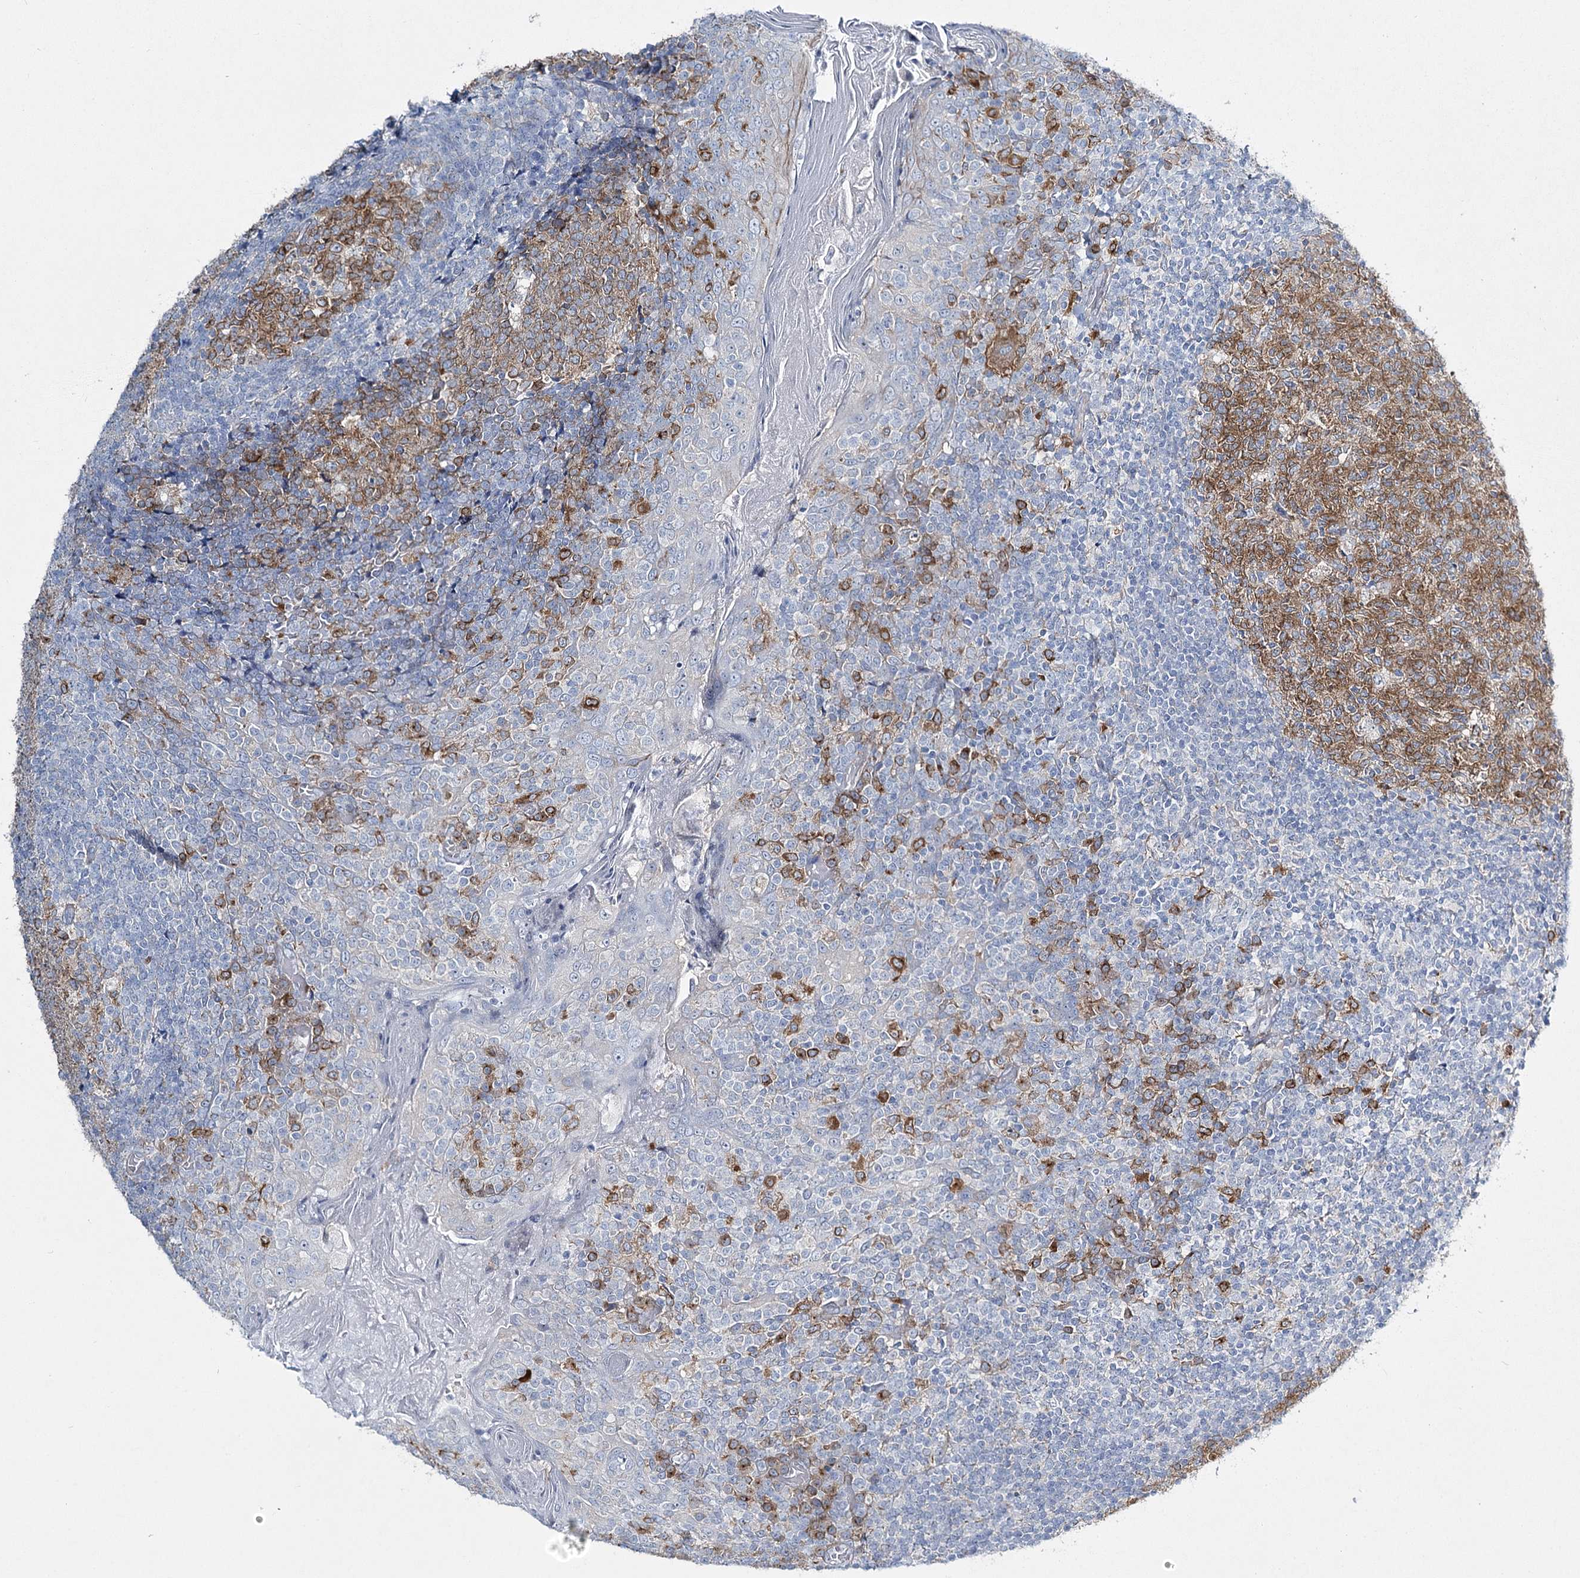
{"staining": {"intensity": "strong", "quantity": ">75%", "location": "cytoplasmic/membranous"}, "tissue": "tonsil", "cell_type": "Germinal center cells", "image_type": "normal", "snomed": [{"axis": "morphology", "description": "Normal tissue, NOS"}, {"axis": "topography", "description": "Tonsil"}], "caption": "Tonsil stained for a protein (brown) demonstrates strong cytoplasmic/membranous positive expression in about >75% of germinal center cells.", "gene": "CCDC88A", "patient": {"sex": "female", "age": 19}}